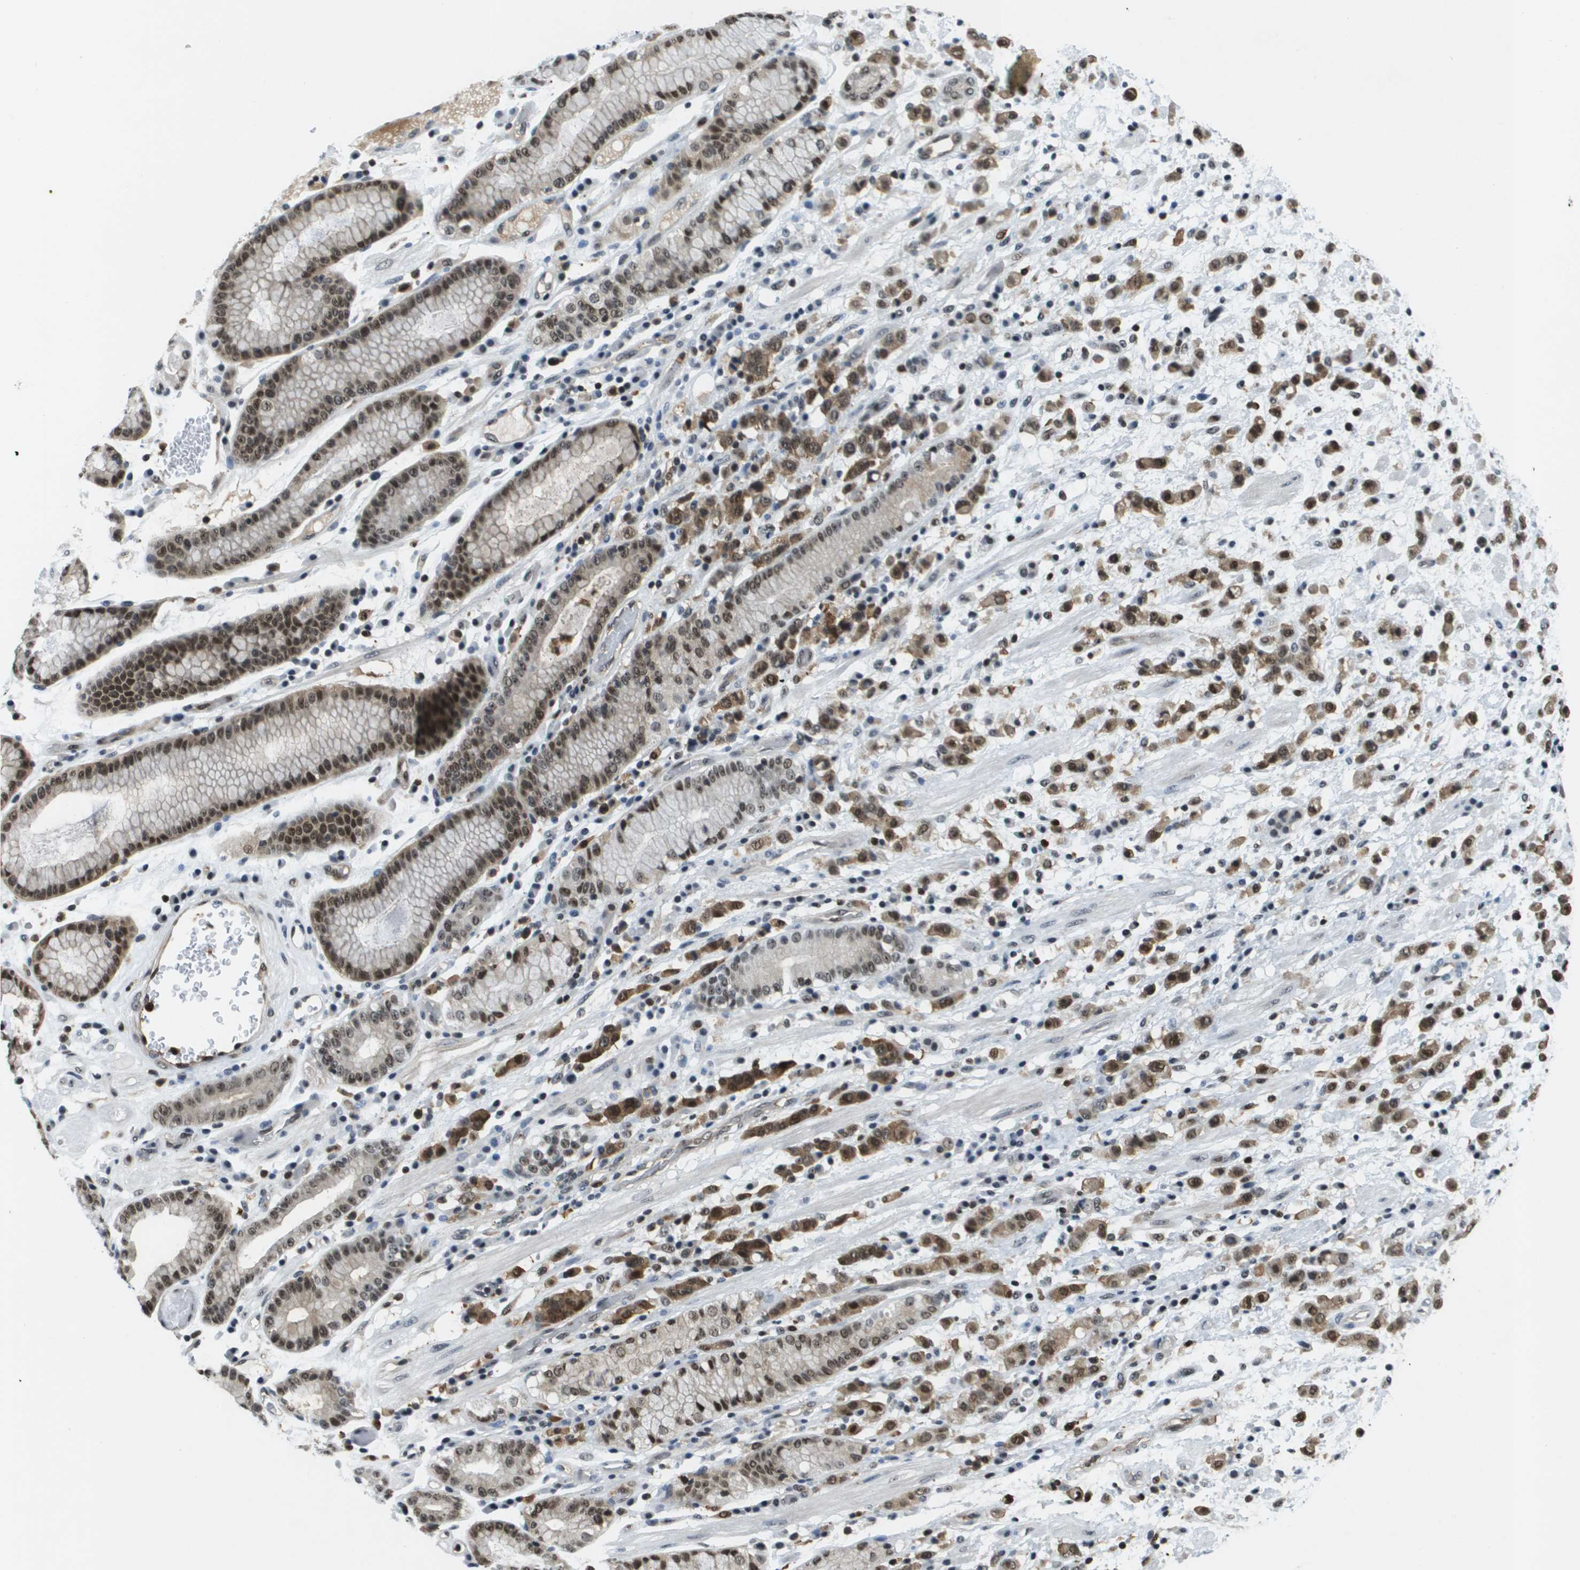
{"staining": {"intensity": "strong", "quantity": ">75%", "location": "nuclear"}, "tissue": "stomach cancer", "cell_type": "Tumor cells", "image_type": "cancer", "snomed": [{"axis": "morphology", "description": "Adenocarcinoma, NOS"}, {"axis": "topography", "description": "Stomach, lower"}], "caption": "Stomach cancer (adenocarcinoma) stained for a protein (brown) exhibits strong nuclear positive expression in about >75% of tumor cells.", "gene": "EP400", "patient": {"sex": "male", "age": 88}}